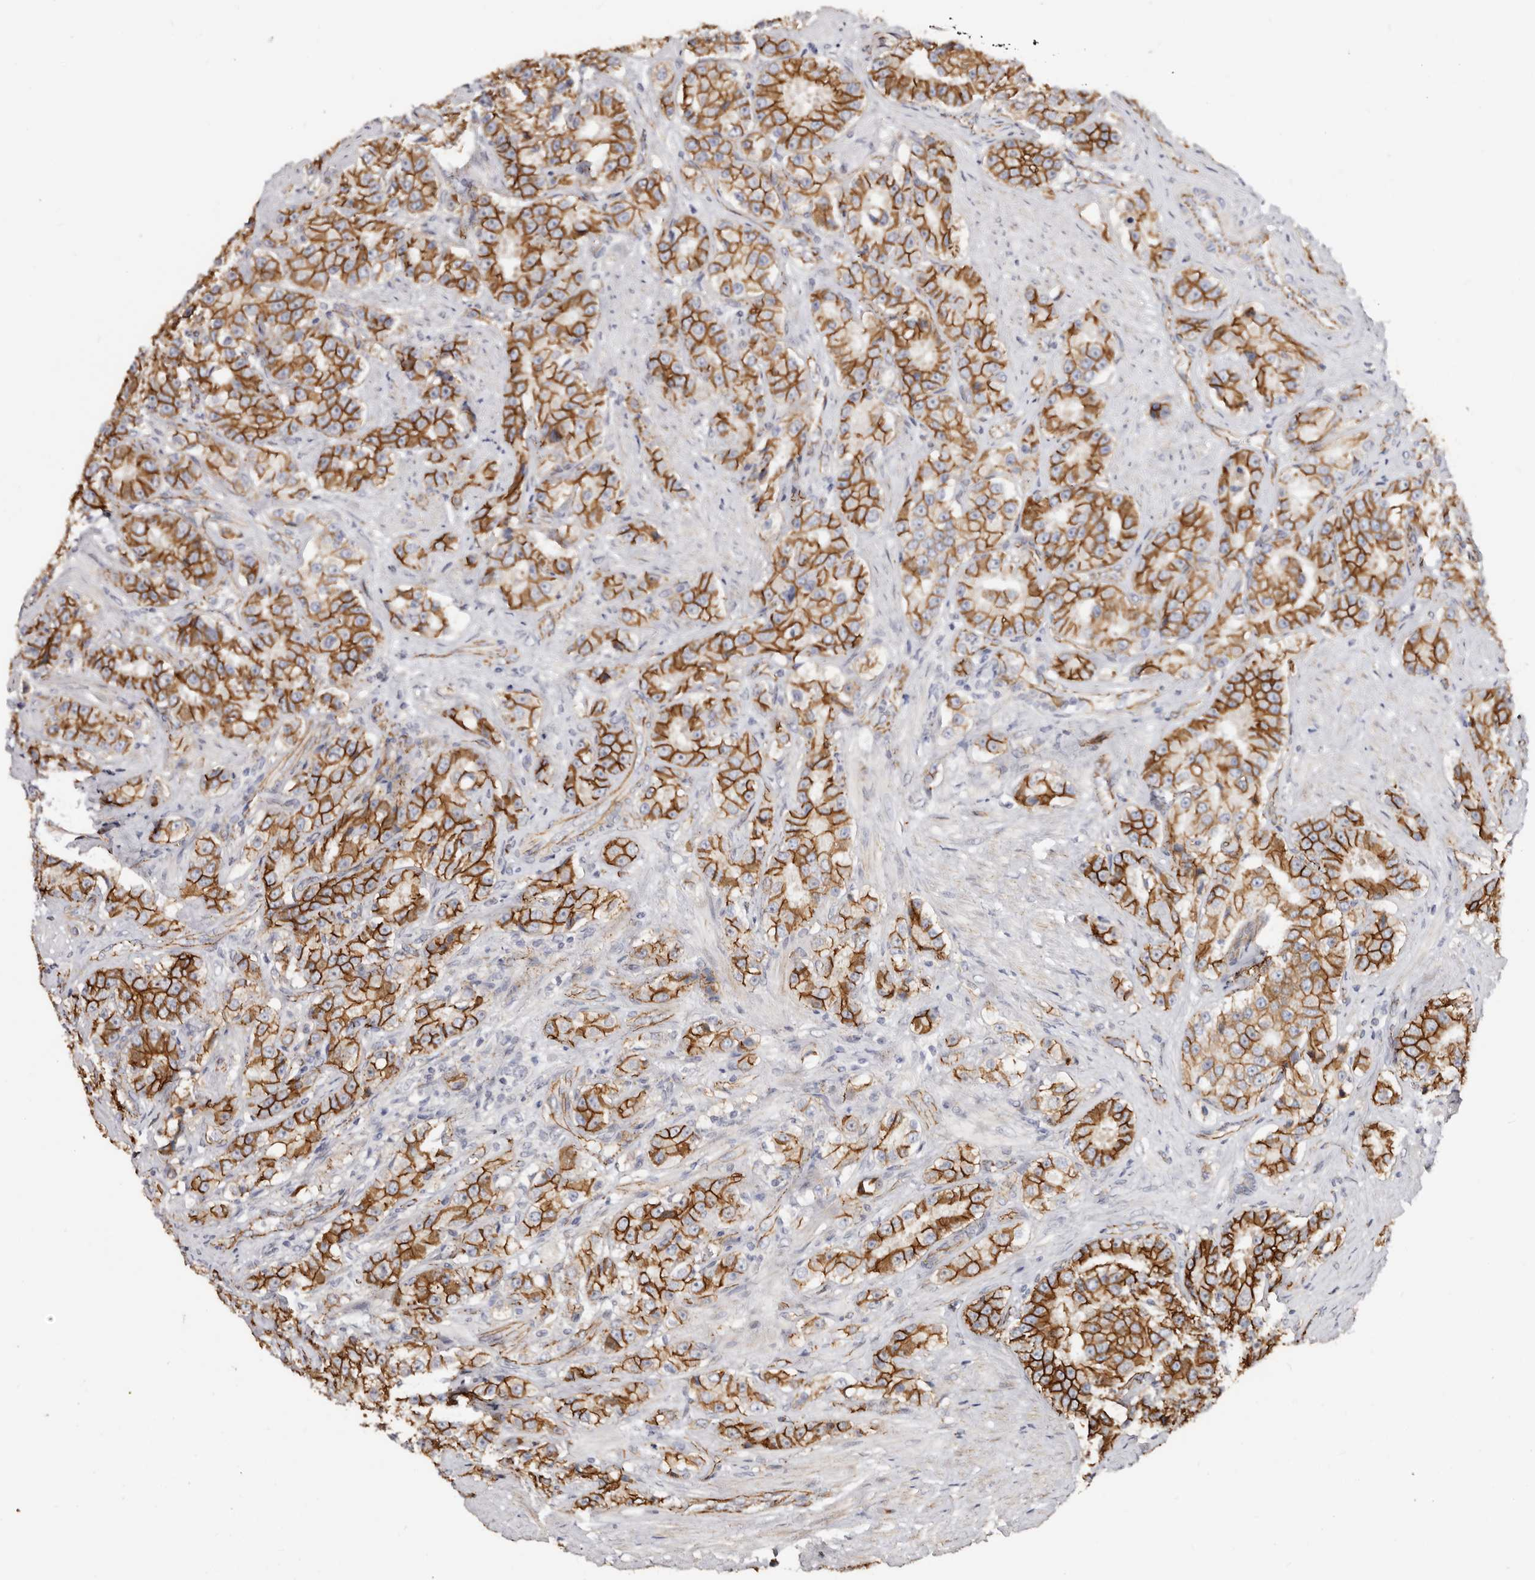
{"staining": {"intensity": "strong", "quantity": ">75%", "location": "cytoplasmic/membranous"}, "tissue": "prostate cancer", "cell_type": "Tumor cells", "image_type": "cancer", "snomed": [{"axis": "morphology", "description": "Adenocarcinoma, High grade"}, {"axis": "topography", "description": "Prostate"}], "caption": "IHC photomicrograph of human high-grade adenocarcinoma (prostate) stained for a protein (brown), which demonstrates high levels of strong cytoplasmic/membranous expression in about >75% of tumor cells.", "gene": "CTNNB1", "patient": {"sex": "male", "age": 60}}